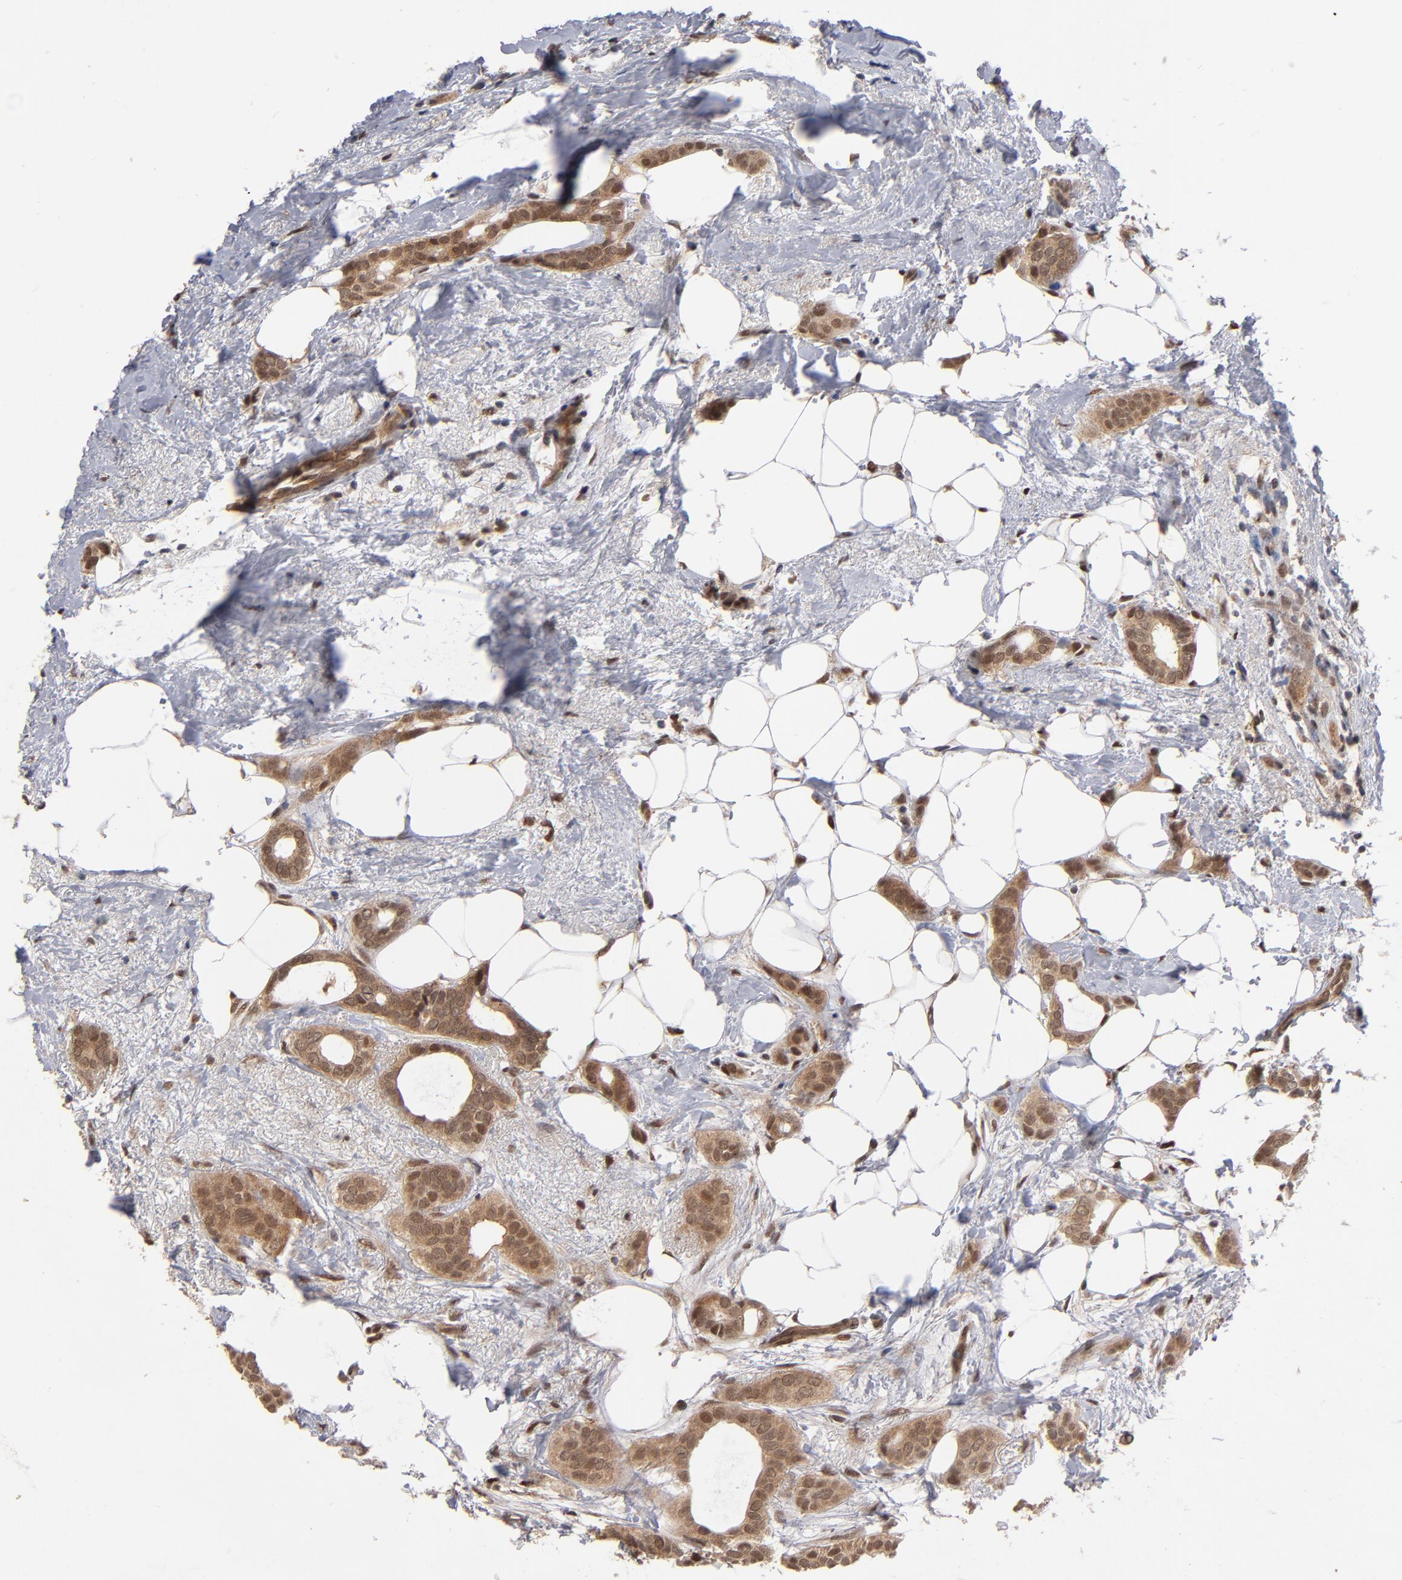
{"staining": {"intensity": "moderate", "quantity": ">75%", "location": "cytoplasmic/membranous,nuclear"}, "tissue": "breast cancer", "cell_type": "Tumor cells", "image_type": "cancer", "snomed": [{"axis": "morphology", "description": "Duct carcinoma"}, {"axis": "topography", "description": "Breast"}], "caption": "A histopathology image of human intraductal carcinoma (breast) stained for a protein displays moderate cytoplasmic/membranous and nuclear brown staining in tumor cells.", "gene": "HUWE1", "patient": {"sex": "female", "age": 54}}